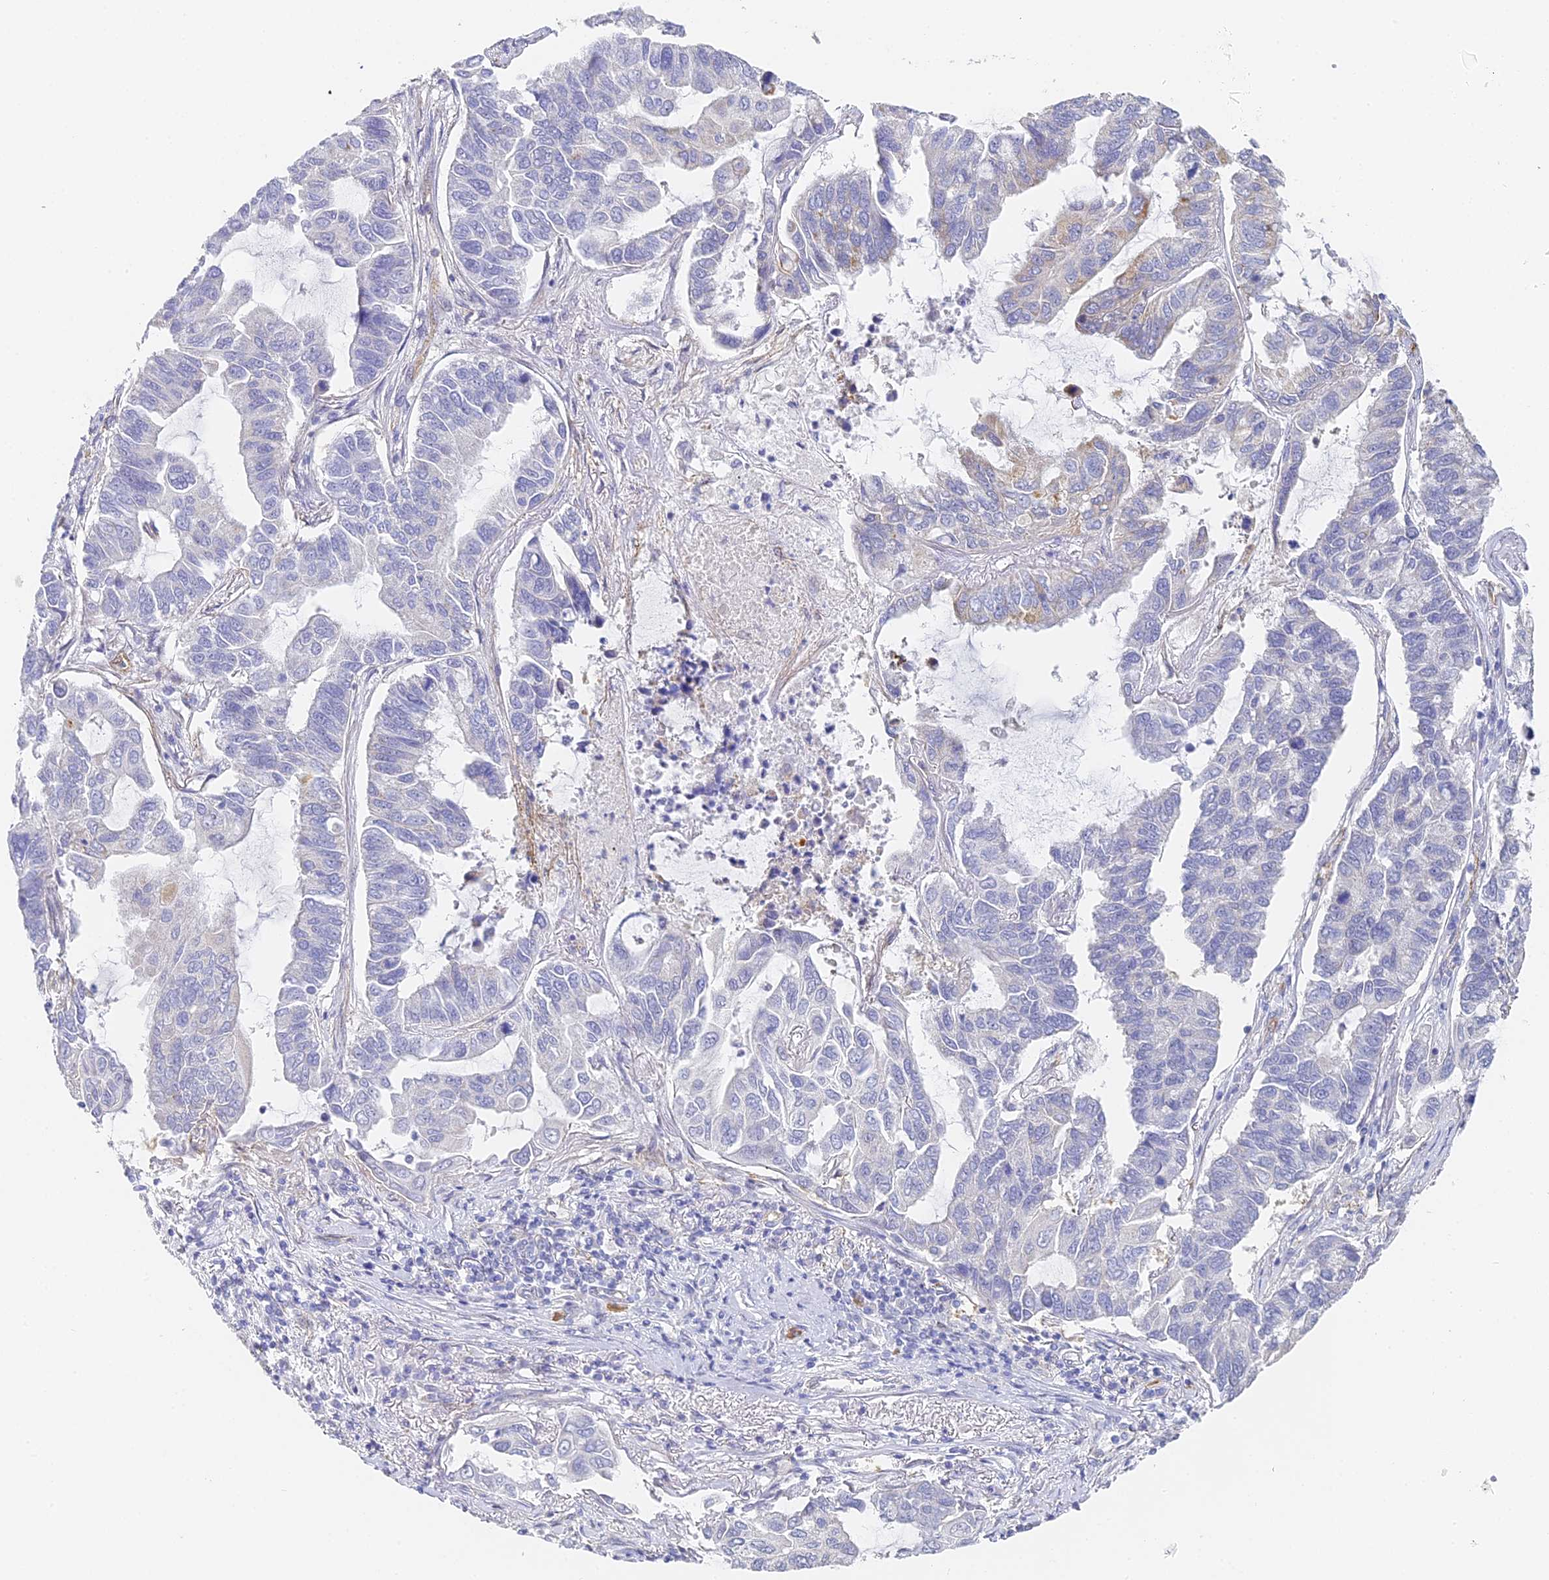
{"staining": {"intensity": "negative", "quantity": "none", "location": "none"}, "tissue": "lung cancer", "cell_type": "Tumor cells", "image_type": "cancer", "snomed": [{"axis": "morphology", "description": "Adenocarcinoma, NOS"}, {"axis": "topography", "description": "Lung"}], "caption": "Human lung adenocarcinoma stained for a protein using immunohistochemistry (IHC) displays no staining in tumor cells.", "gene": "GJA1", "patient": {"sex": "male", "age": 64}}